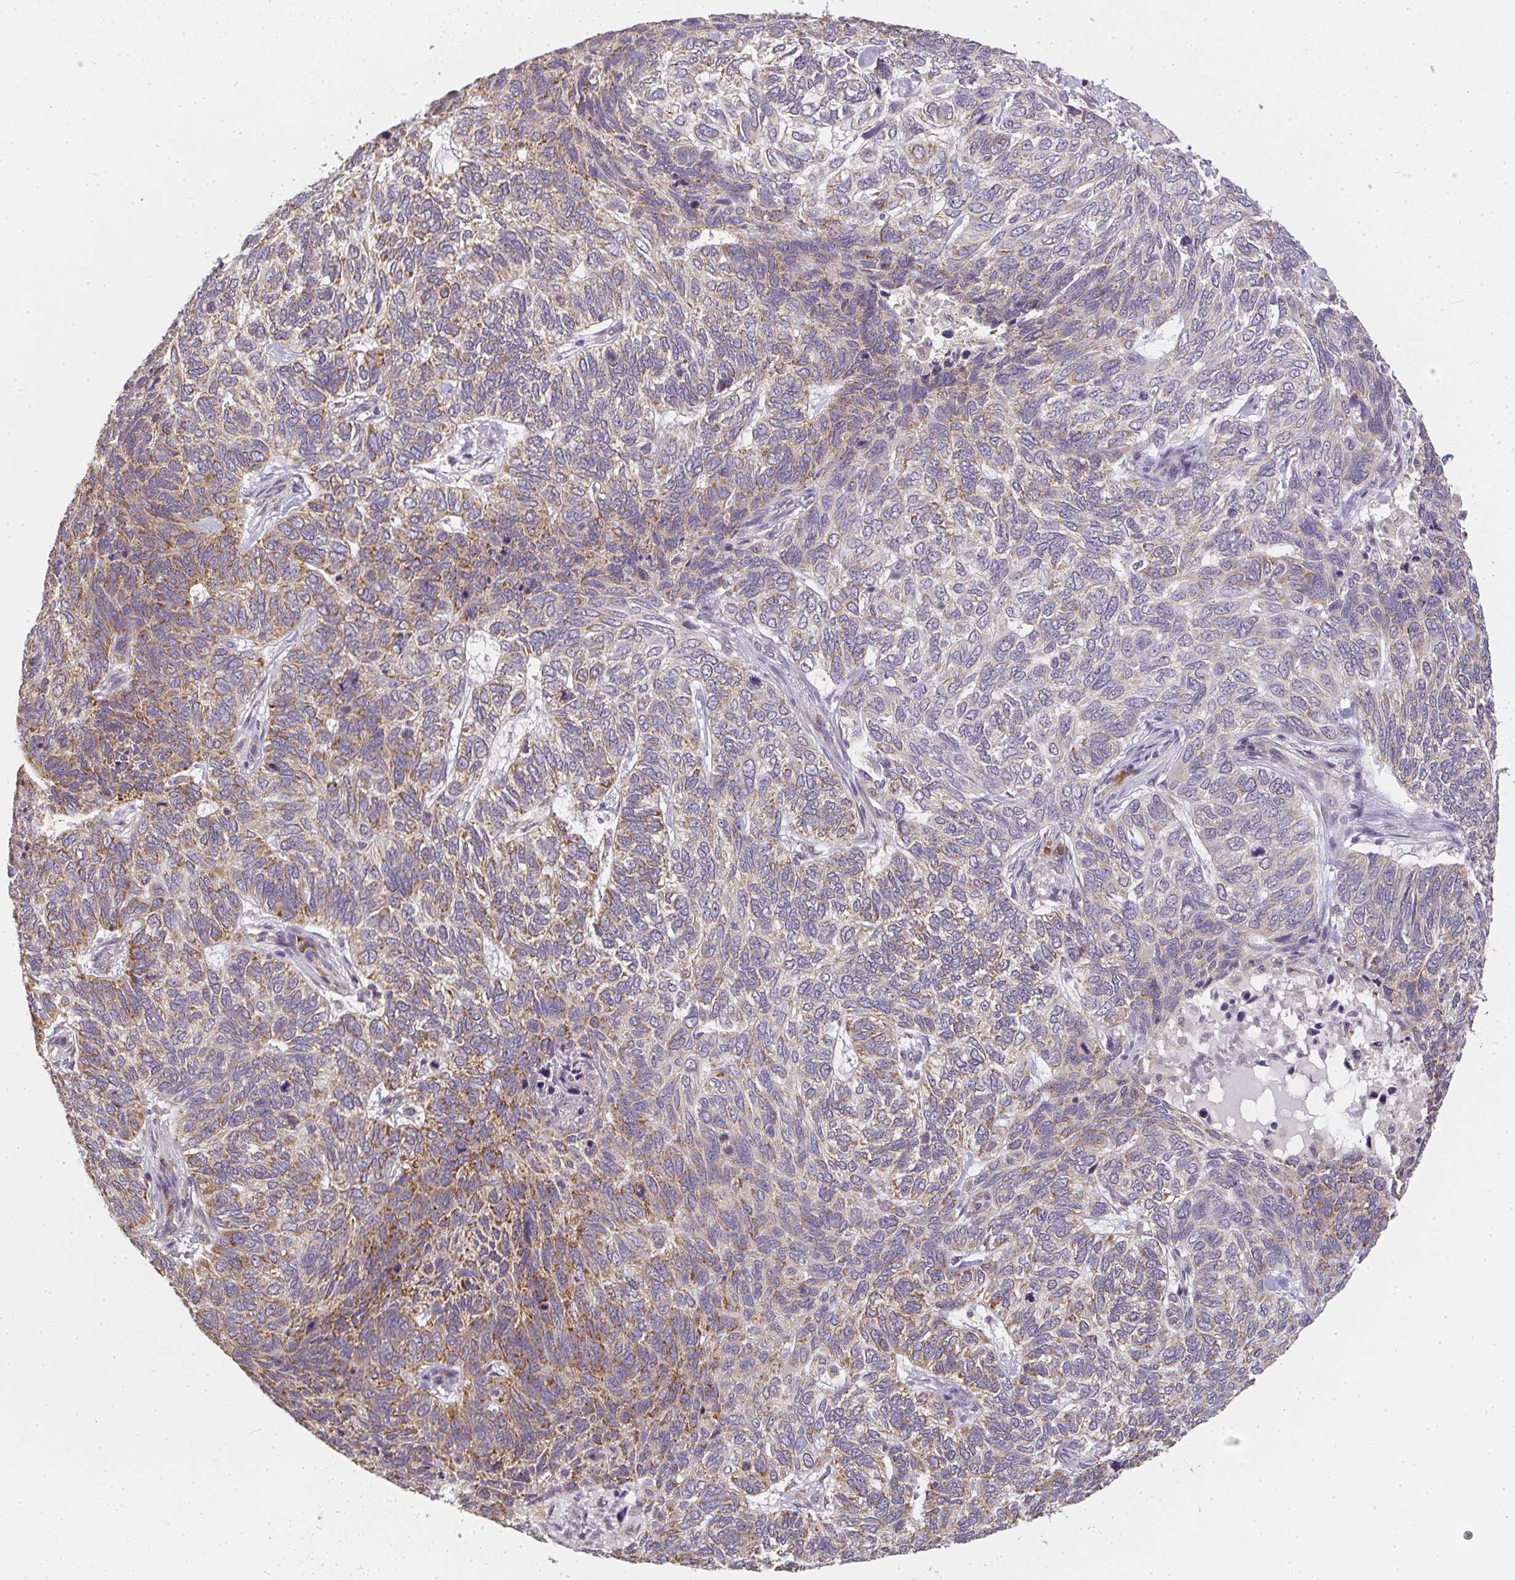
{"staining": {"intensity": "moderate", "quantity": ">75%", "location": "cytoplasmic/membranous"}, "tissue": "skin cancer", "cell_type": "Tumor cells", "image_type": "cancer", "snomed": [{"axis": "morphology", "description": "Basal cell carcinoma"}, {"axis": "topography", "description": "Skin"}], "caption": "Brown immunohistochemical staining in human skin cancer (basal cell carcinoma) reveals moderate cytoplasmic/membranous positivity in approximately >75% of tumor cells.", "gene": "SLC35B3", "patient": {"sex": "female", "age": 65}}